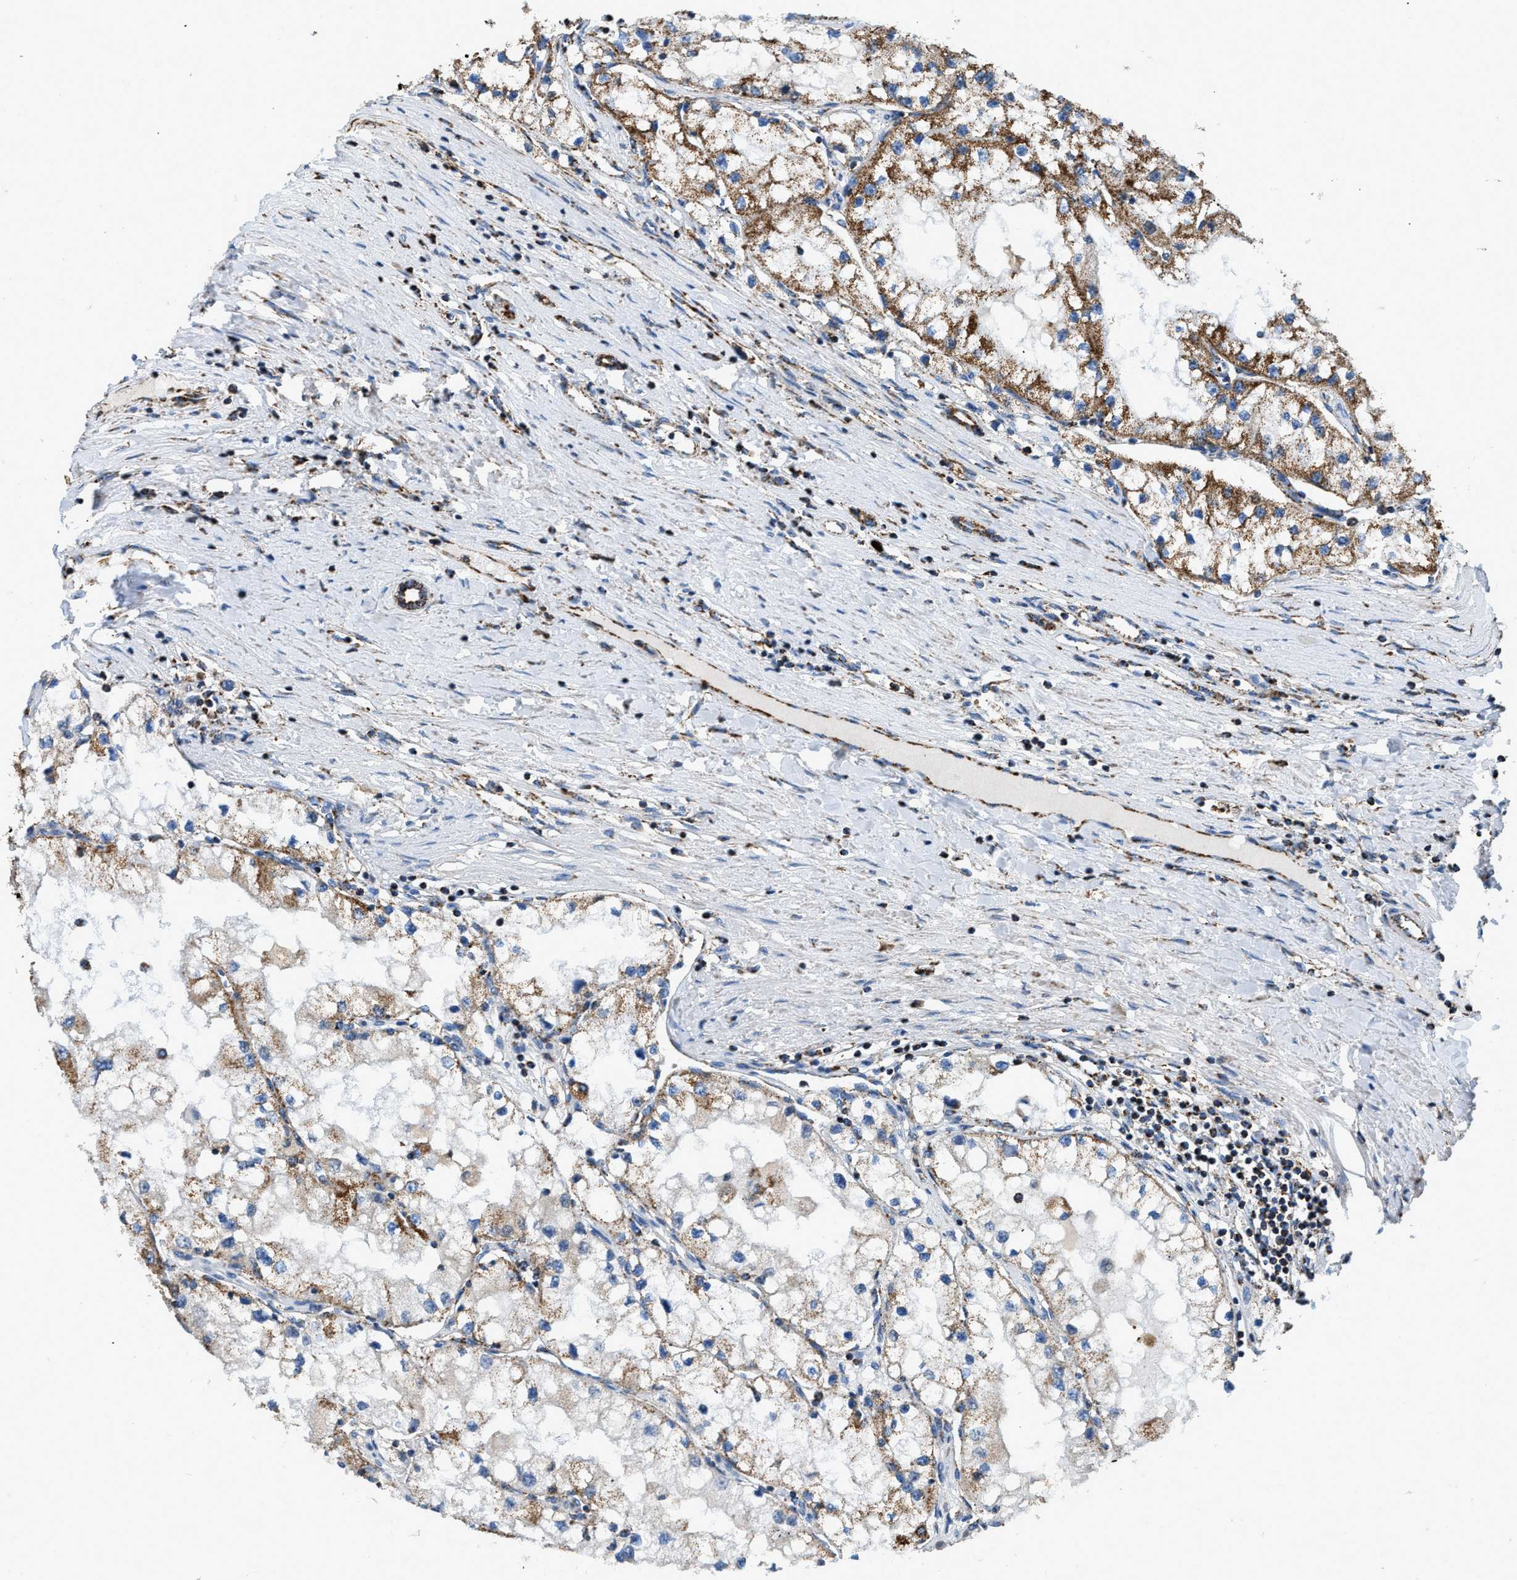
{"staining": {"intensity": "moderate", "quantity": ">75%", "location": "cytoplasmic/membranous"}, "tissue": "renal cancer", "cell_type": "Tumor cells", "image_type": "cancer", "snomed": [{"axis": "morphology", "description": "Adenocarcinoma, NOS"}, {"axis": "topography", "description": "Kidney"}], "caption": "Tumor cells display moderate cytoplasmic/membranous positivity in approximately >75% of cells in renal cancer. The staining was performed using DAB (3,3'-diaminobenzidine), with brown indicating positive protein expression. Nuclei are stained blue with hematoxylin.", "gene": "ETFB", "patient": {"sex": "male", "age": 68}}